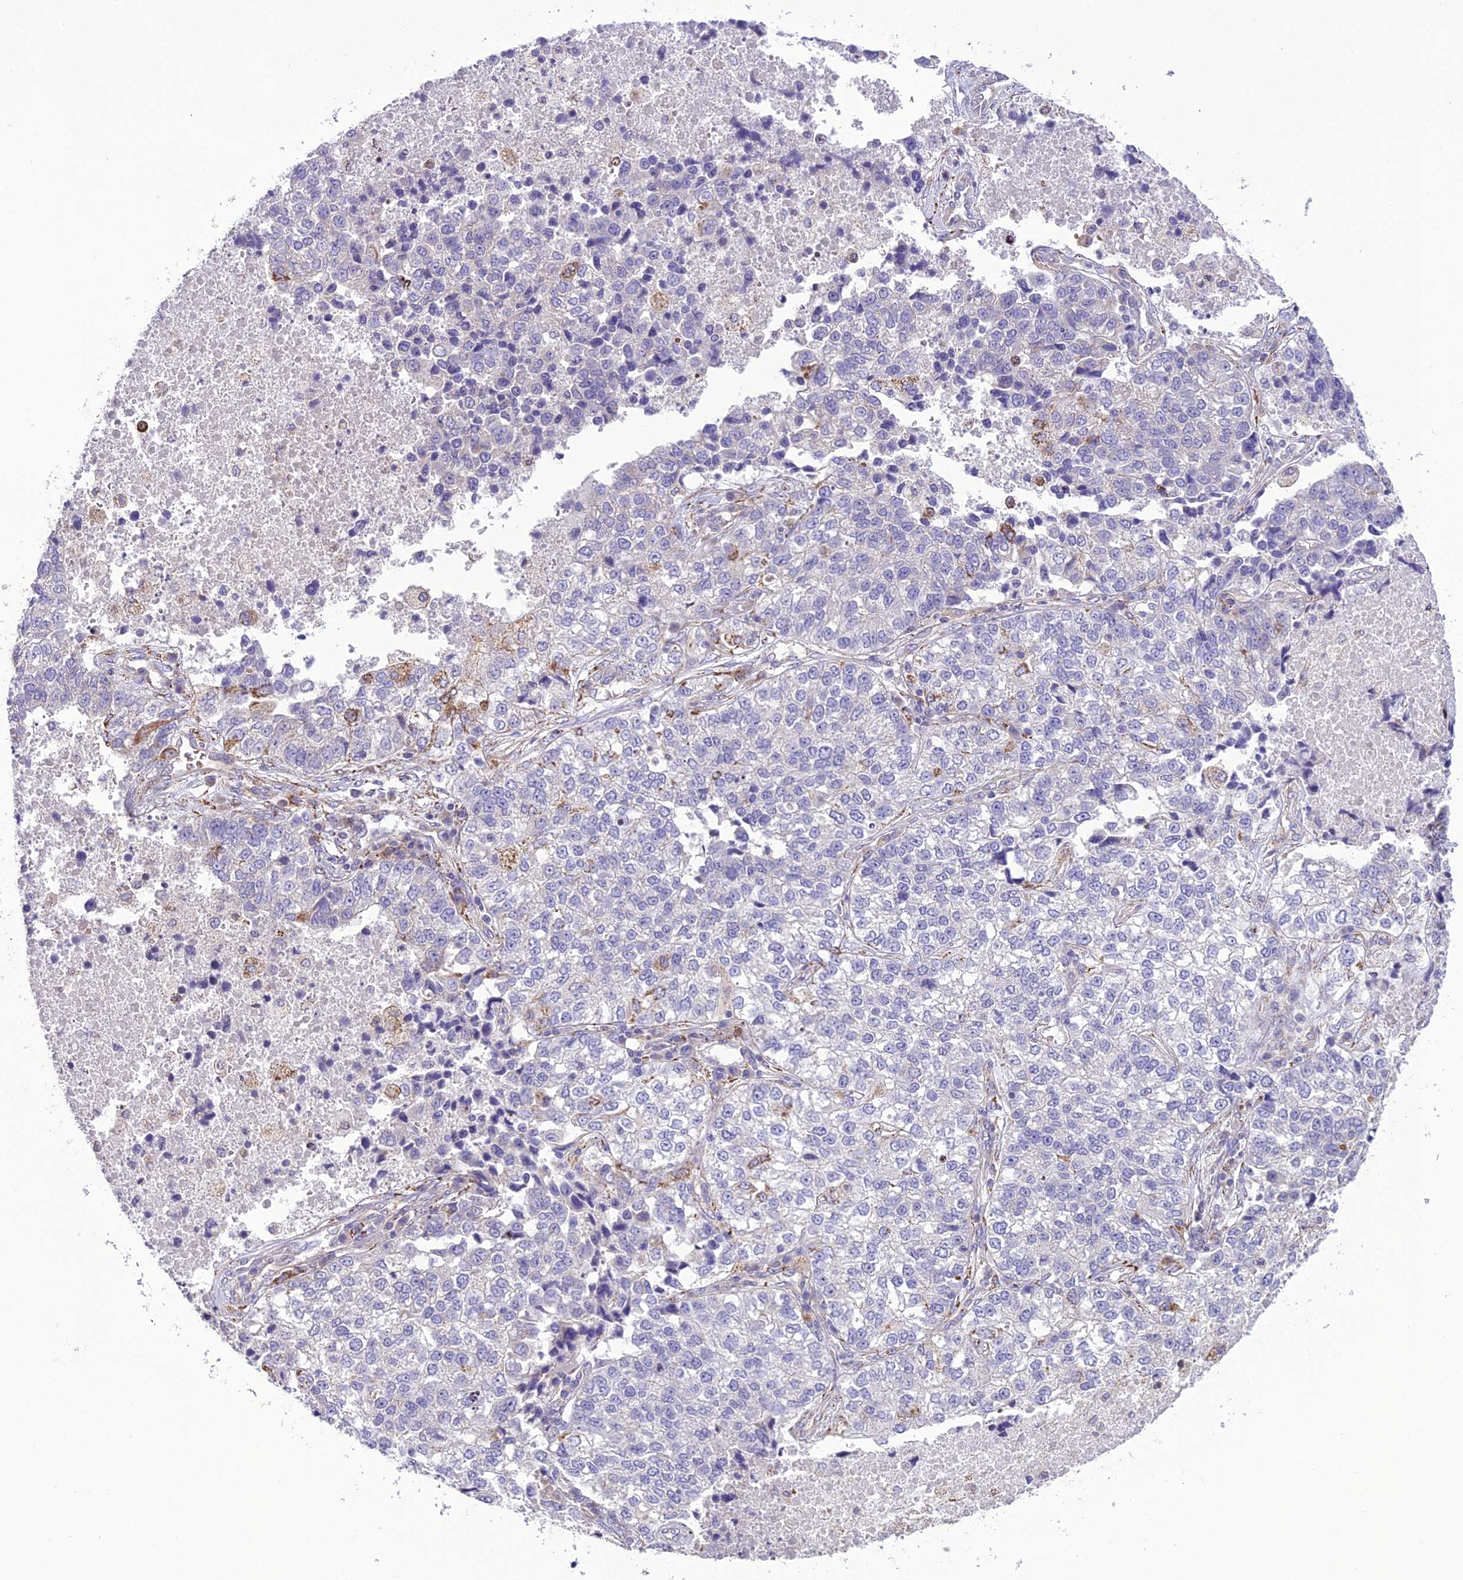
{"staining": {"intensity": "negative", "quantity": "none", "location": "none"}, "tissue": "lung cancer", "cell_type": "Tumor cells", "image_type": "cancer", "snomed": [{"axis": "morphology", "description": "Adenocarcinoma, NOS"}, {"axis": "topography", "description": "Lung"}], "caption": "DAB immunohistochemical staining of lung cancer (adenocarcinoma) exhibits no significant positivity in tumor cells.", "gene": "TBC1D24", "patient": {"sex": "male", "age": 49}}